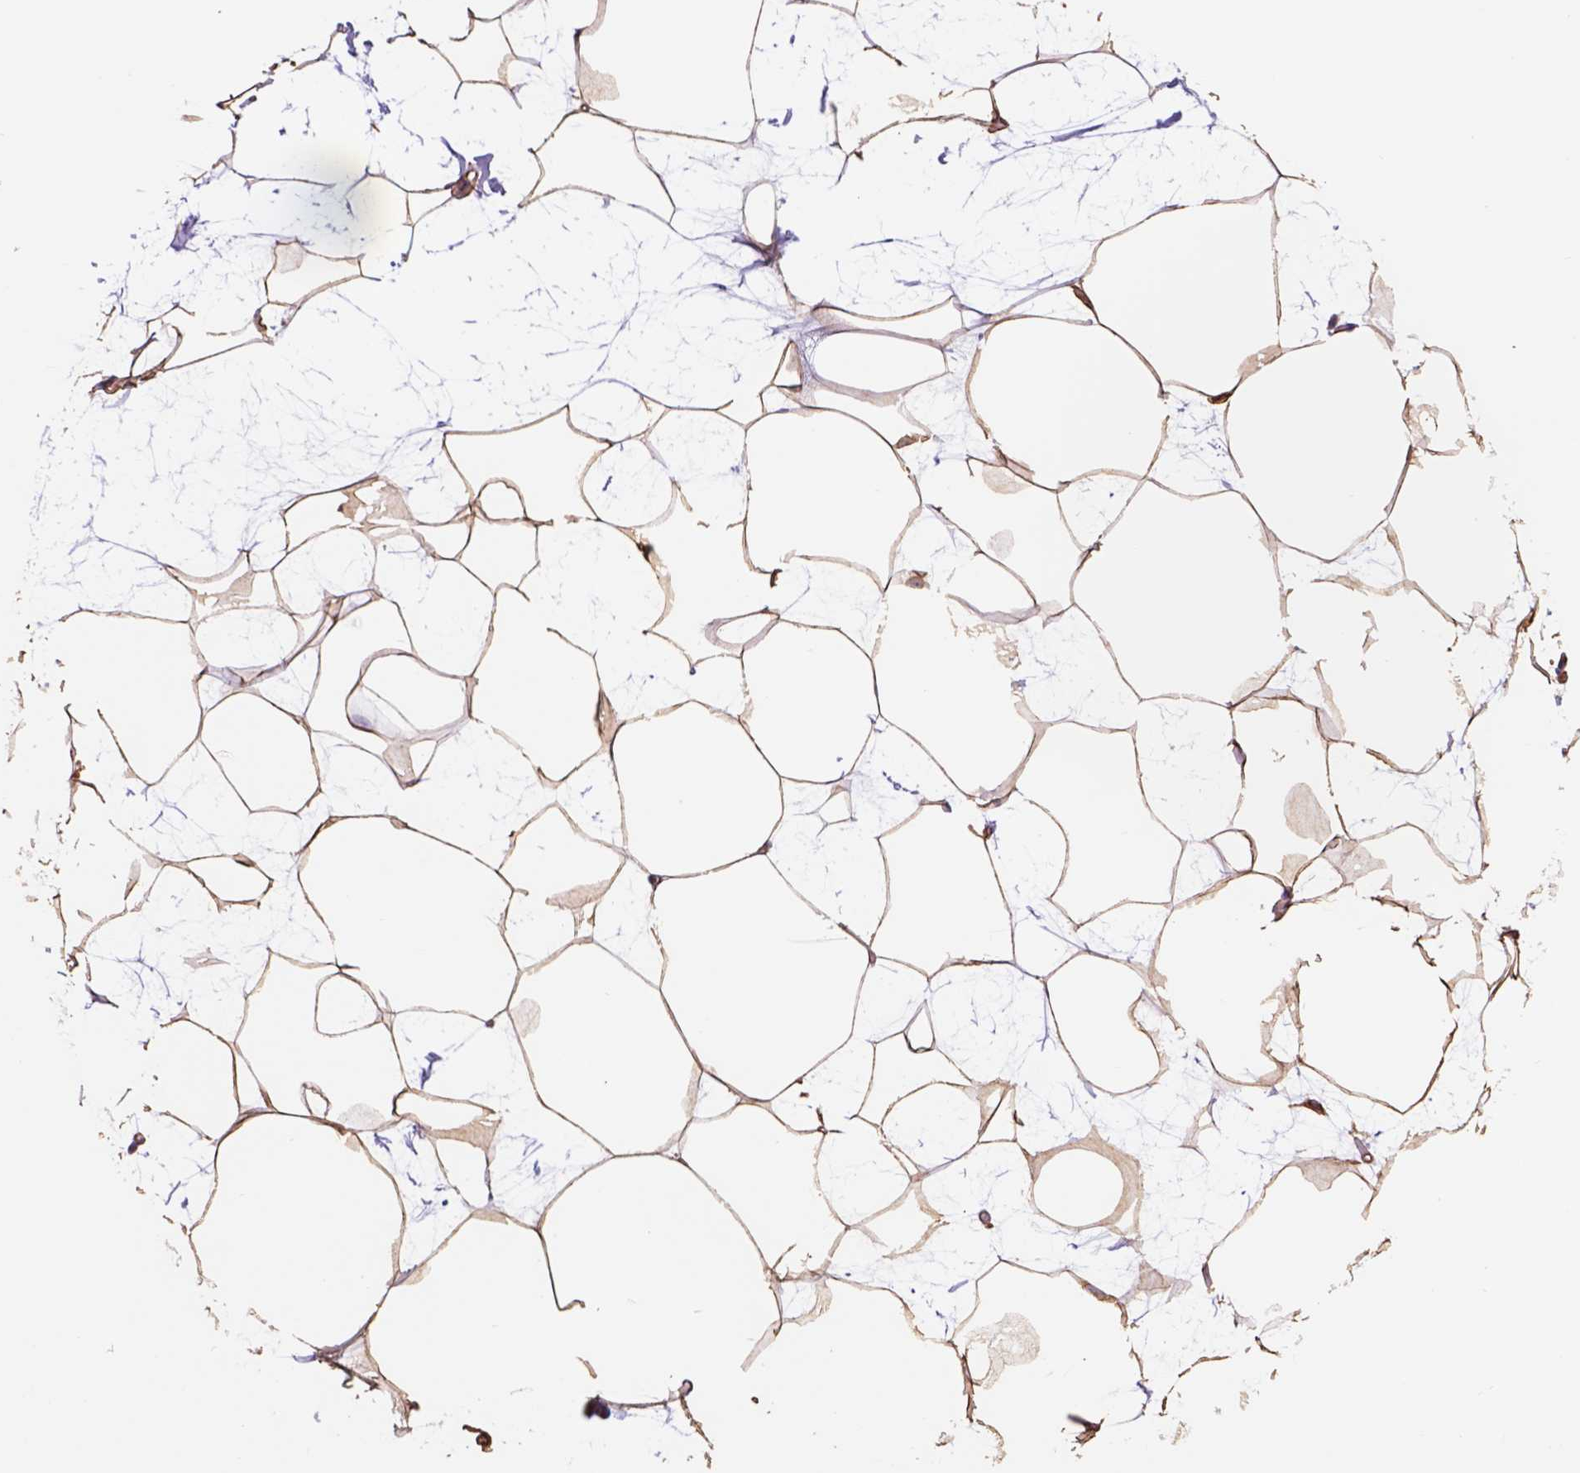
{"staining": {"intensity": "moderate", "quantity": ">75%", "location": "cytoplasmic/membranous"}, "tissue": "breast", "cell_type": "Adipocytes", "image_type": "normal", "snomed": [{"axis": "morphology", "description": "Normal tissue, NOS"}, {"axis": "topography", "description": "Breast"}], "caption": "Moderate cytoplasmic/membranous expression is identified in approximately >75% of adipocytes in benign breast.", "gene": "ZZZ3", "patient": {"sex": "female", "age": 45}}